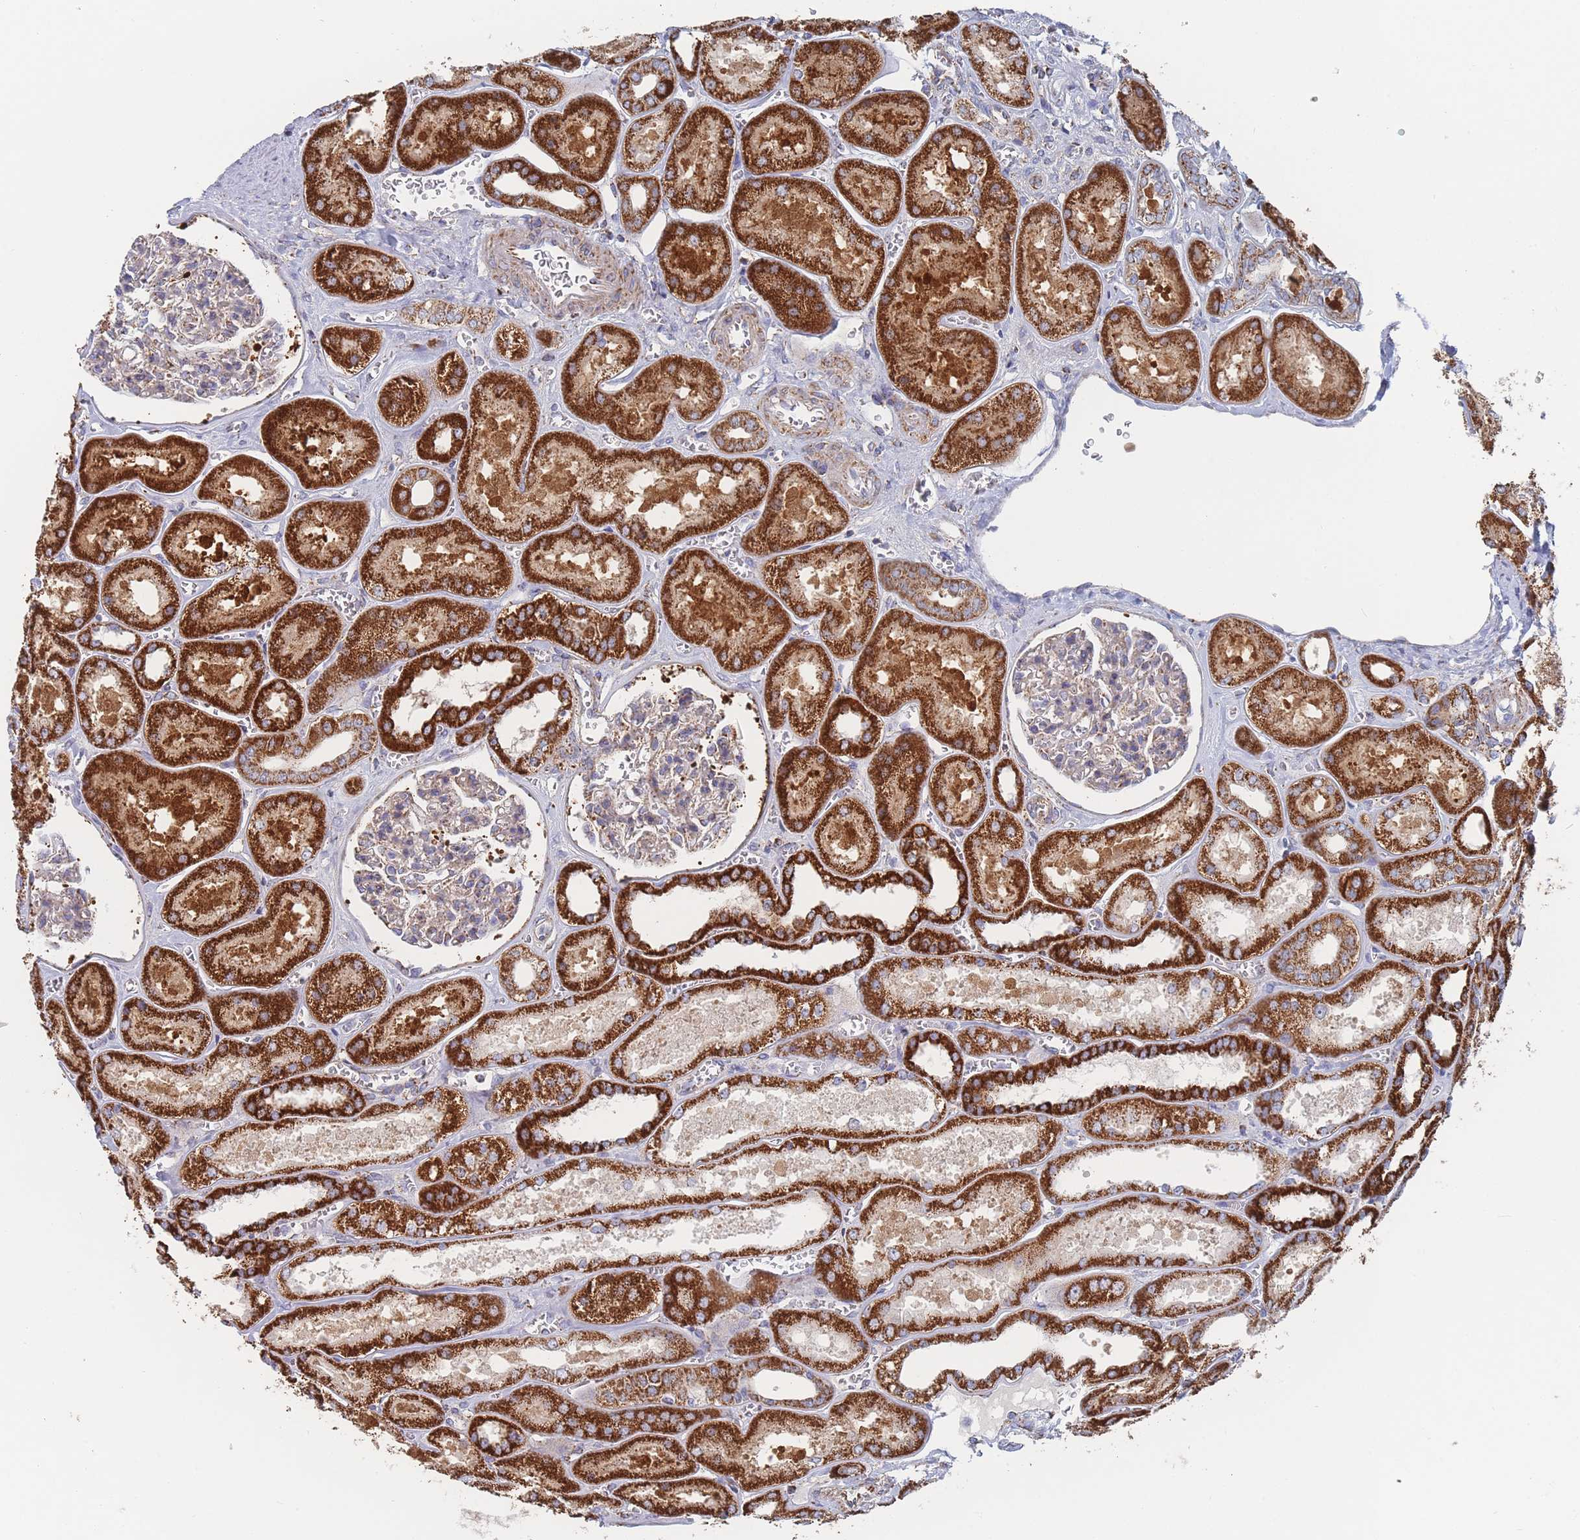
{"staining": {"intensity": "weak", "quantity": "<25%", "location": "cytoplasmic/membranous"}, "tissue": "kidney", "cell_type": "Cells in glomeruli", "image_type": "normal", "snomed": [{"axis": "morphology", "description": "Normal tissue, NOS"}, {"axis": "morphology", "description": "Adenocarcinoma, NOS"}, {"axis": "topography", "description": "Kidney"}], "caption": "Immunohistochemistry image of benign human kidney stained for a protein (brown), which demonstrates no positivity in cells in glomeruli.", "gene": "IKZF4", "patient": {"sex": "female", "age": 68}}